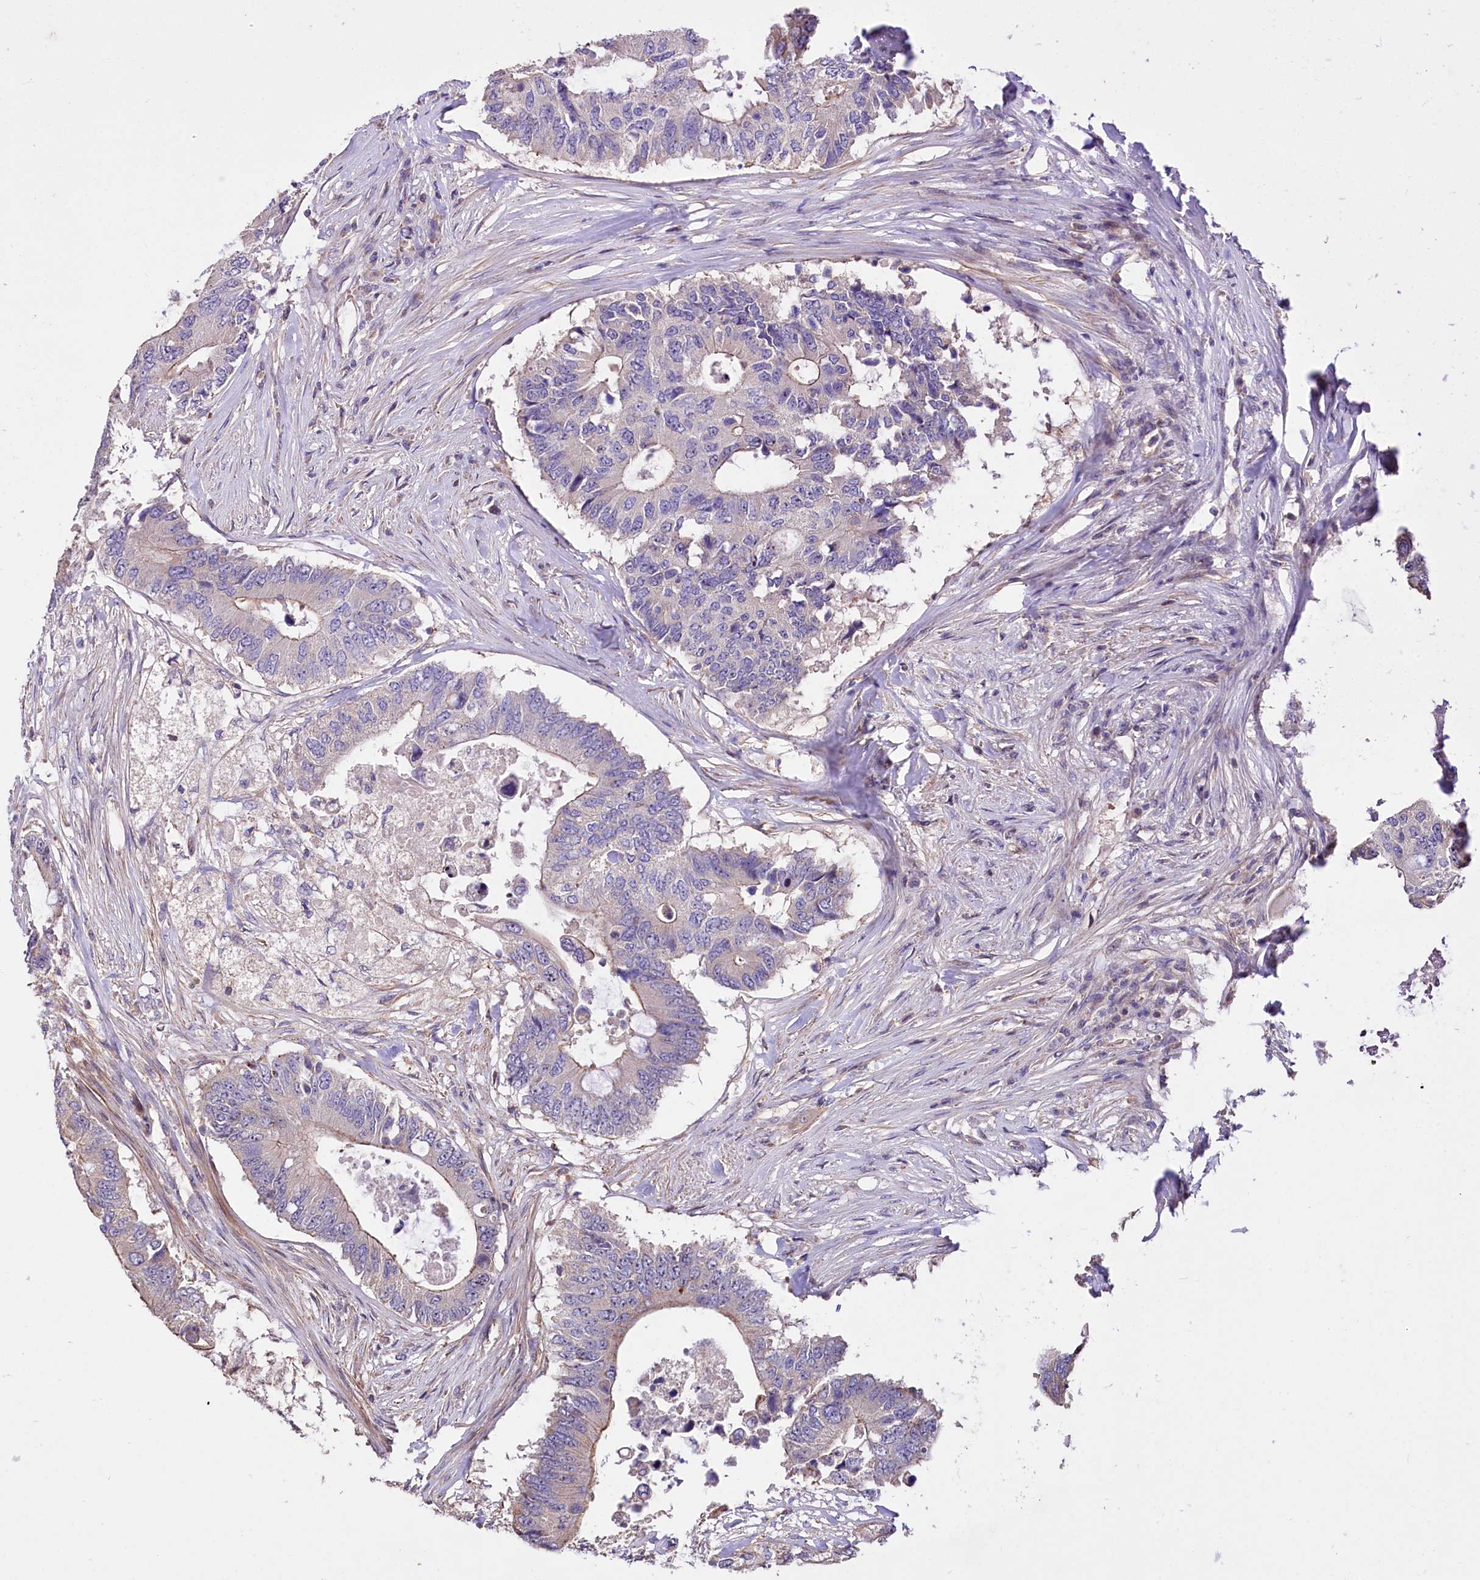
{"staining": {"intensity": "moderate", "quantity": "<25%", "location": "cytoplasmic/membranous"}, "tissue": "colorectal cancer", "cell_type": "Tumor cells", "image_type": "cancer", "snomed": [{"axis": "morphology", "description": "Adenocarcinoma, NOS"}, {"axis": "topography", "description": "Colon"}], "caption": "A brown stain highlights moderate cytoplasmic/membranous expression of a protein in human colorectal cancer tumor cells.", "gene": "RPUSD3", "patient": {"sex": "male", "age": 71}}